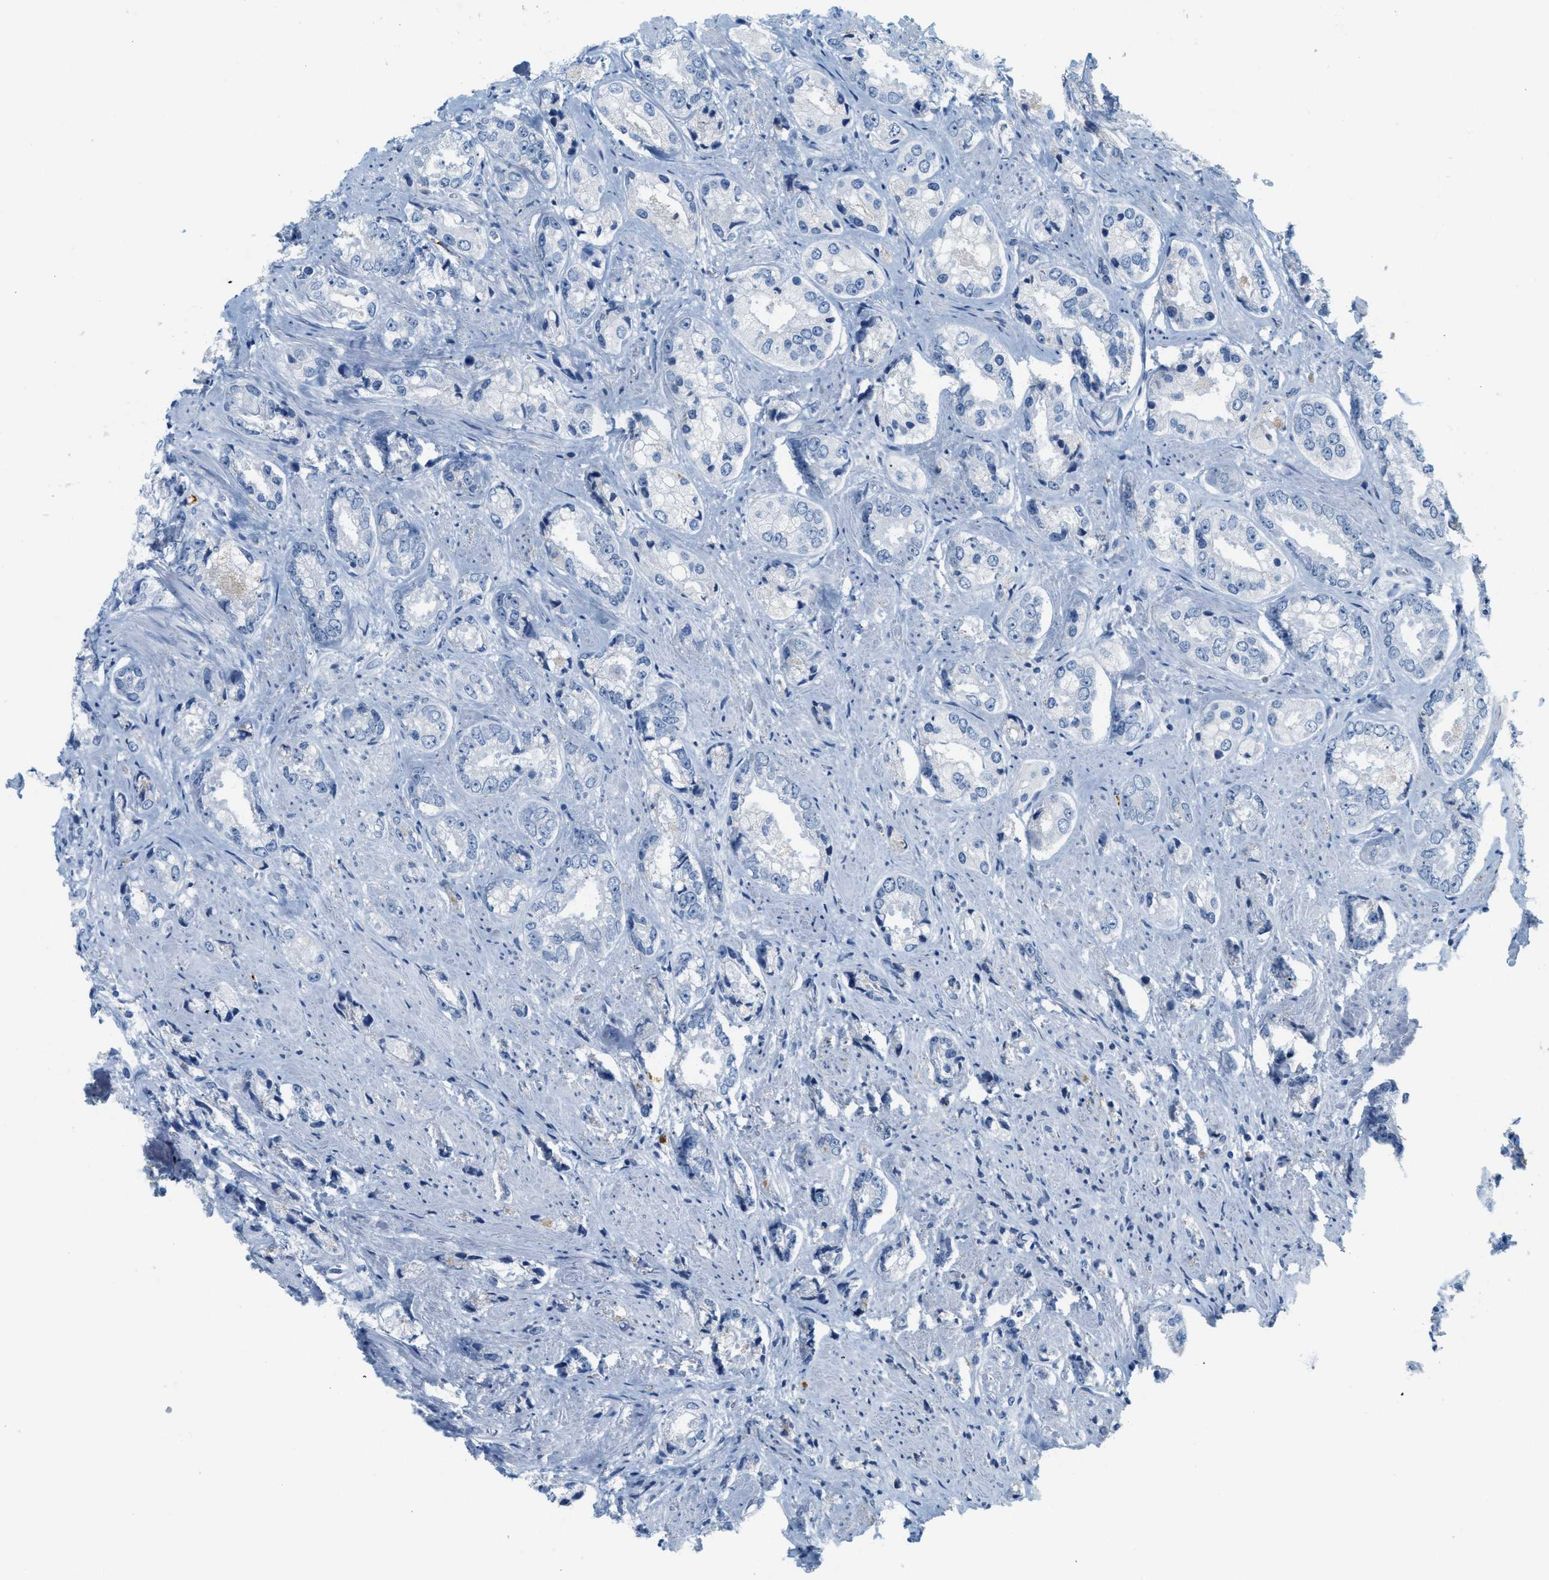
{"staining": {"intensity": "negative", "quantity": "none", "location": "none"}, "tissue": "prostate cancer", "cell_type": "Tumor cells", "image_type": "cancer", "snomed": [{"axis": "morphology", "description": "Adenocarcinoma, High grade"}, {"axis": "topography", "description": "Prostate"}], "caption": "IHC histopathology image of neoplastic tissue: human prostate cancer (adenocarcinoma (high-grade)) stained with DAB (3,3'-diaminobenzidine) displays no significant protein positivity in tumor cells. (DAB immunohistochemistry (IHC) visualized using brightfield microscopy, high magnification).", "gene": "LCN2", "patient": {"sex": "male", "age": 61}}